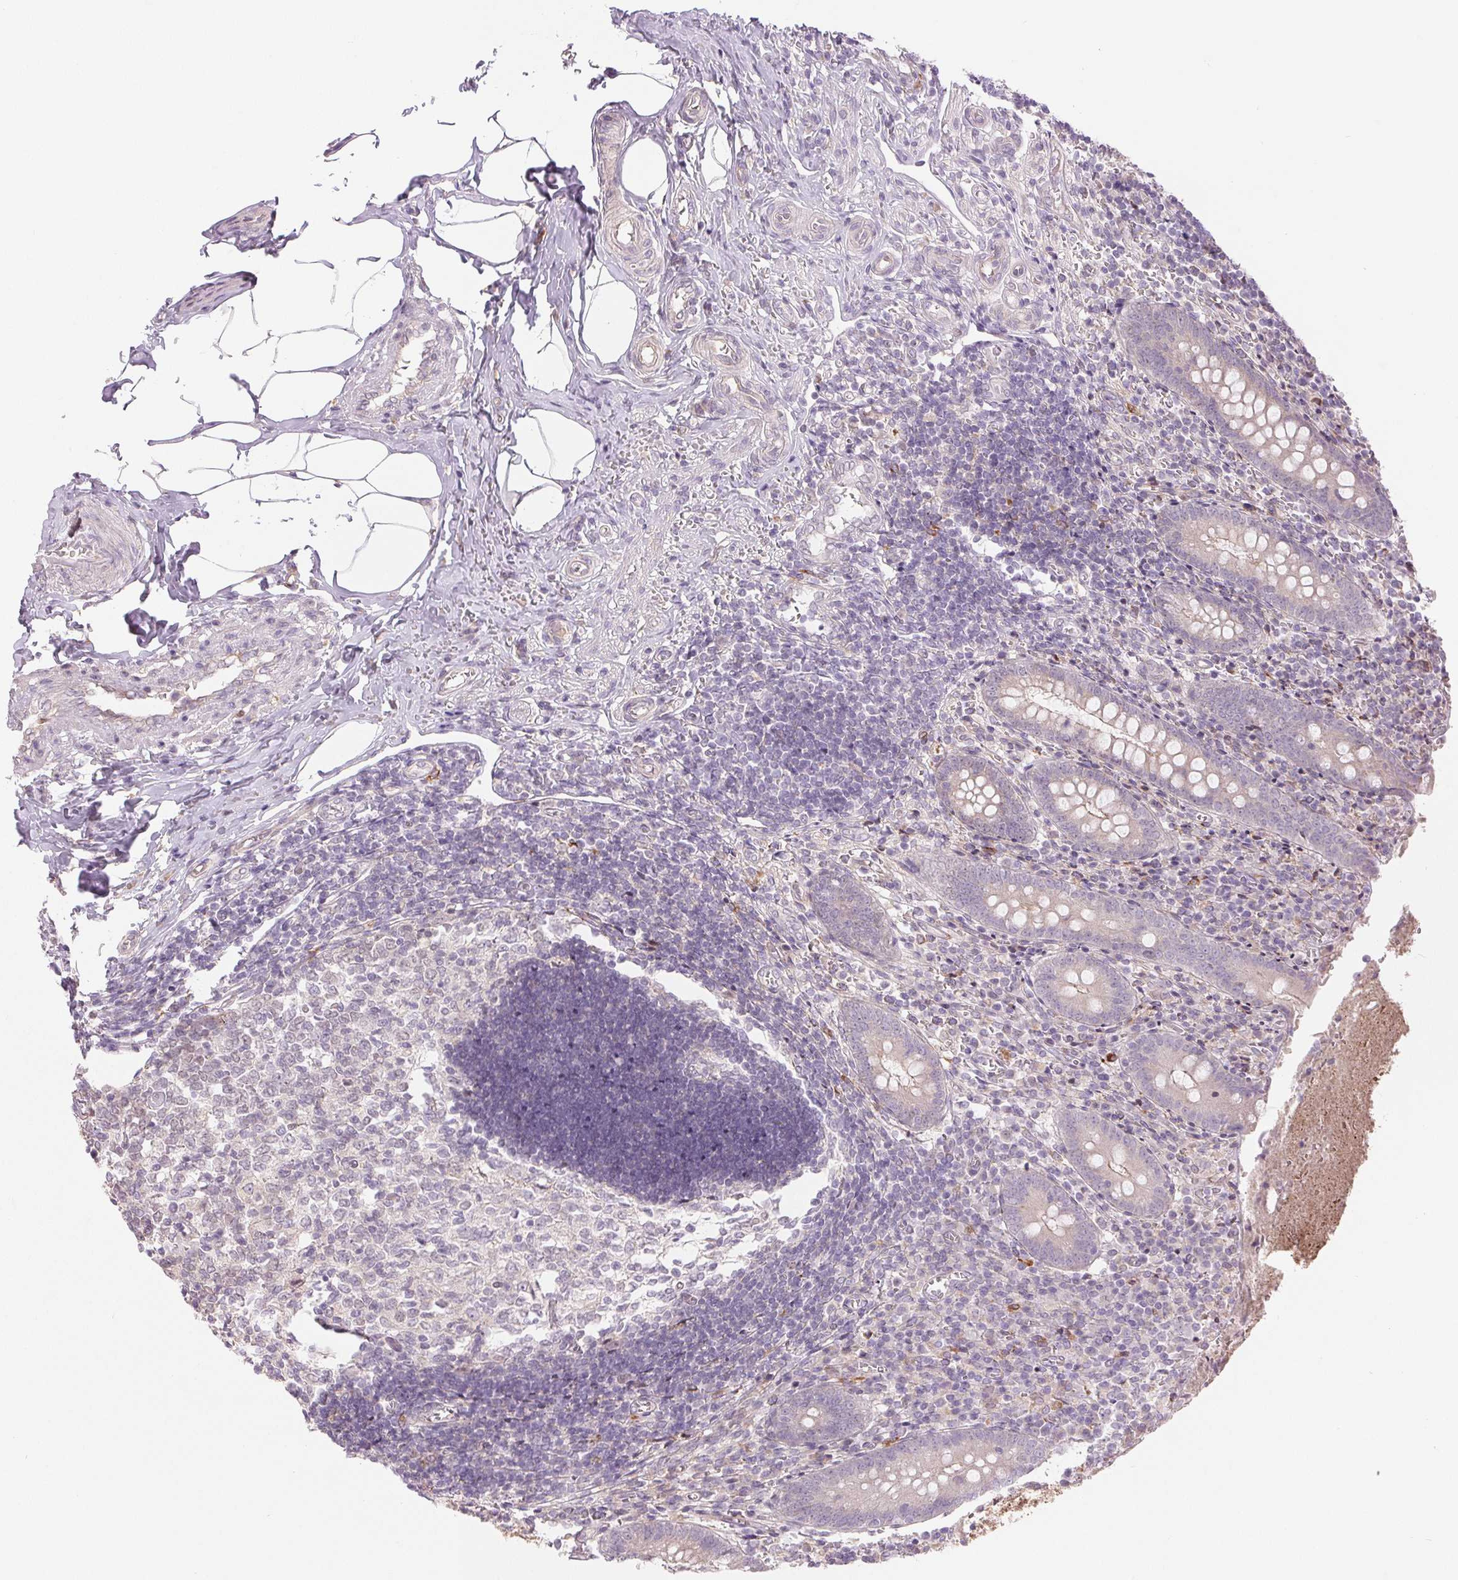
{"staining": {"intensity": "weak", "quantity": "25%-75%", "location": "cytoplasmic/membranous"}, "tissue": "appendix", "cell_type": "Glandular cells", "image_type": "normal", "snomed": [{"axis": "morphology", "description": "Normal tissue, NOS"}, {"axis": "topography", "description": "Appendix"}], "caption": "DAB immunohistochemical staining of benign appendix shows weak cytoplasmic/membranous protein staining in about 25%-75% of glandular cells.", "gene": "METTL17", "patient": {"sex": "female", "age": 17}}